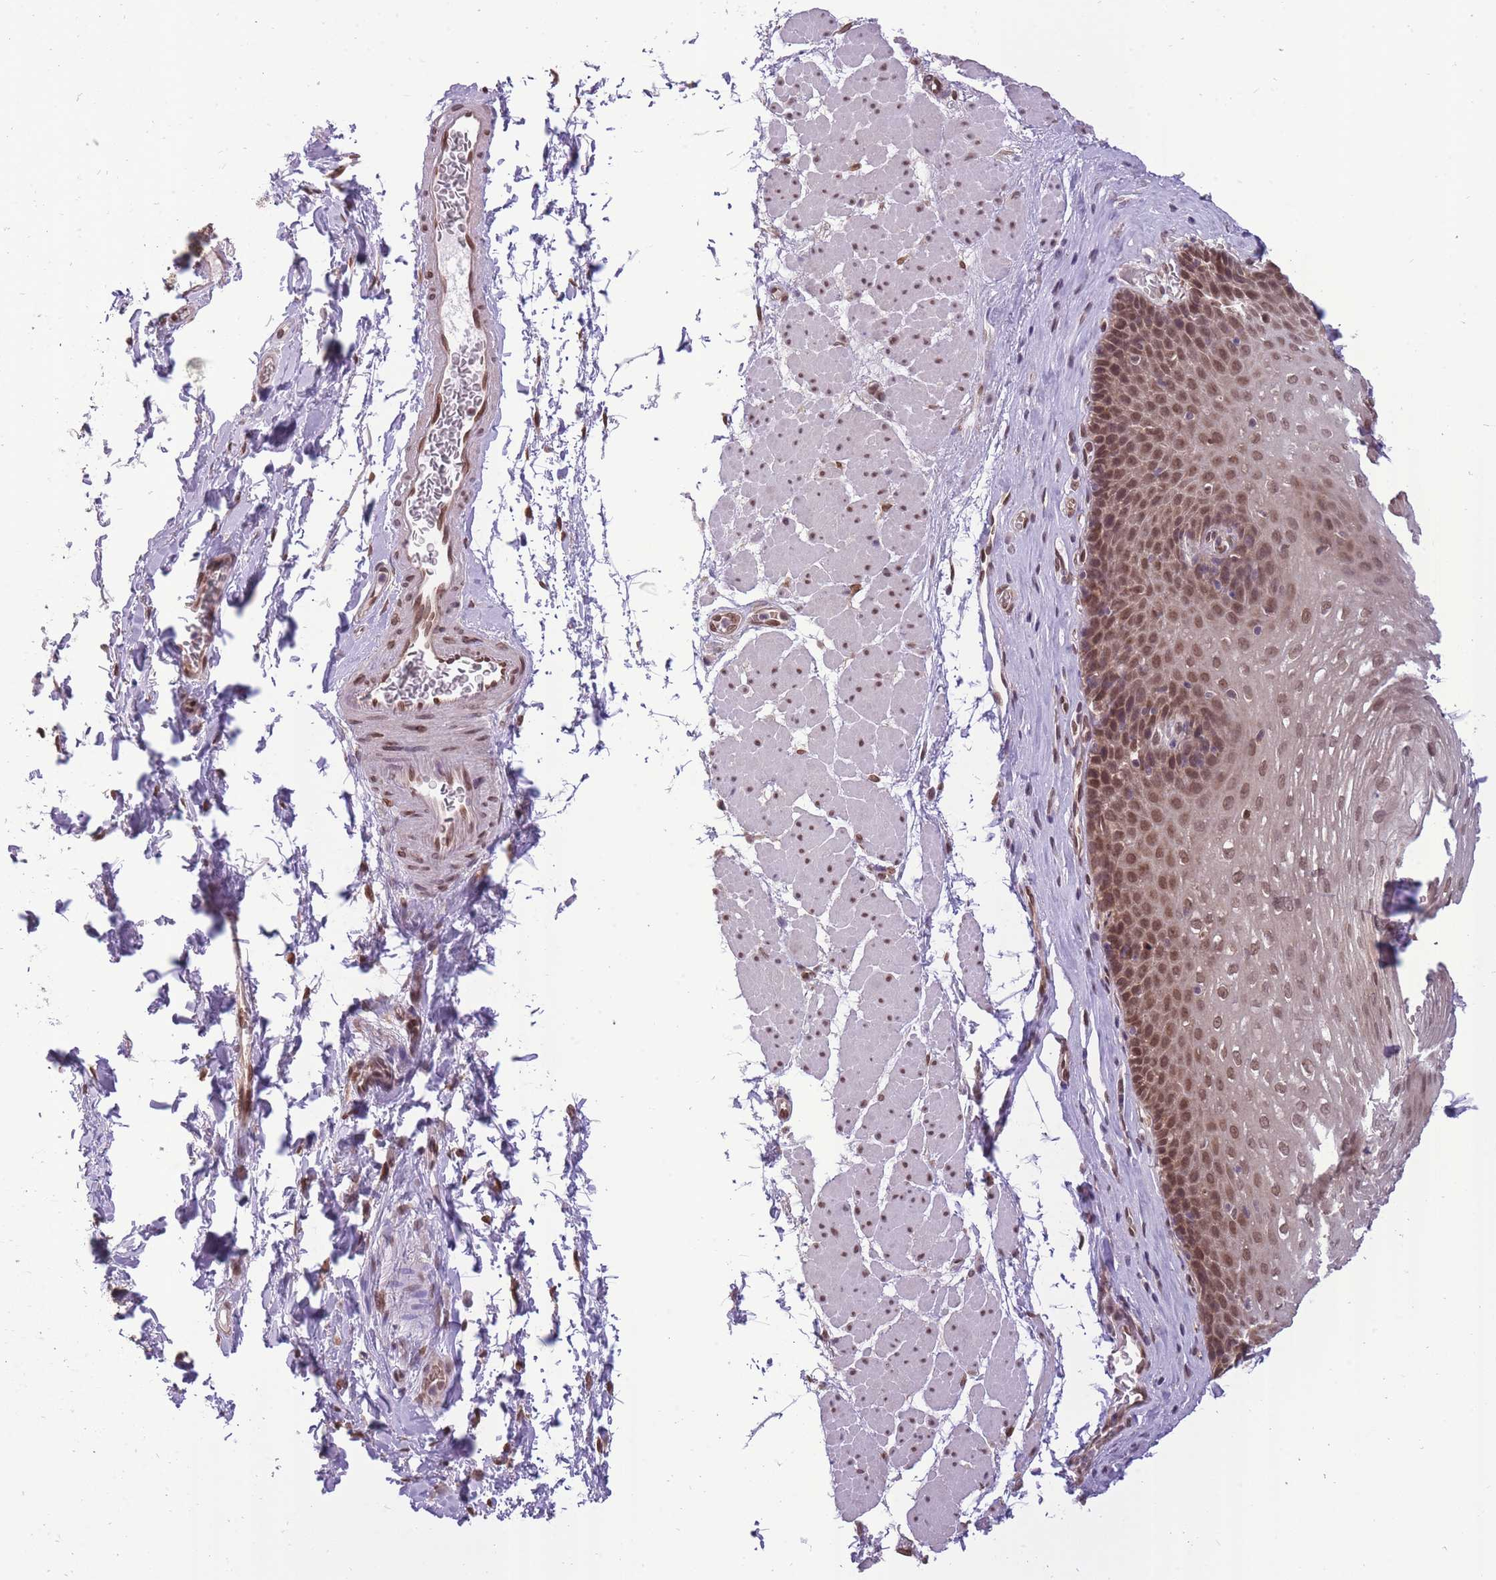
{"staining": {"intensity": "moderate", "quantity": ">75%", "location": "cytoplasmic/membranous,nuclear"}, "tissue": "esophagus", "cell_type": "Squamous epithelial cells", "image_type": "normal", "snomed": [{"axis": "morphology", "description": "Normal tissue, NOS"}, {"axis": "topography", "description": "Esophagus"}], "caption": "An image of human esophagus stained for a protein shows moderate cytoplasmic/membranous,nuclear brown staining in squamous epithelial cells.", "gene": "CDIP1", "patient": {"sex": "female", "age": 66}}